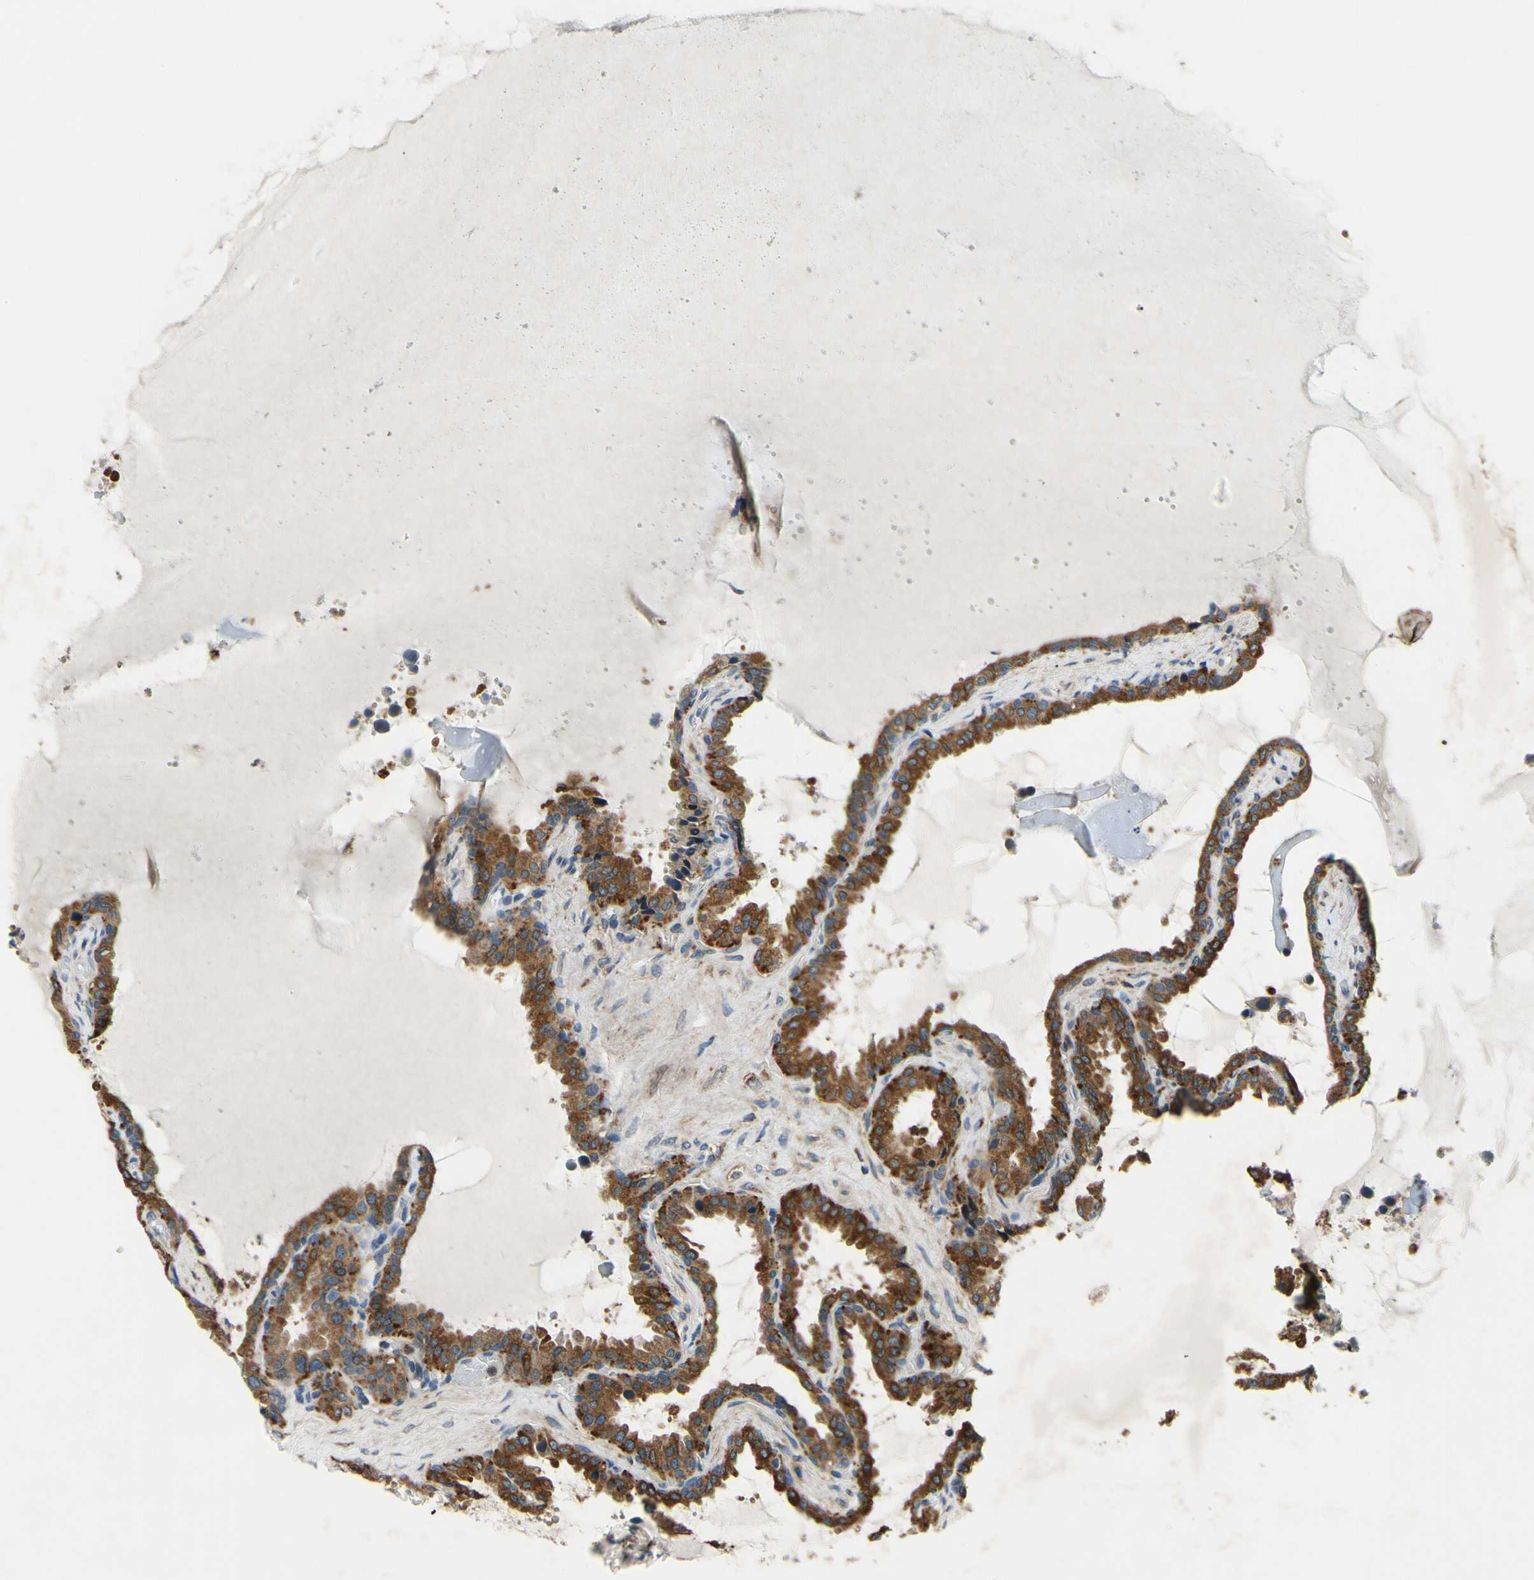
{"staining": {"intensity": "strong", "quantity": ">75%", "location": "cytoplasmic/membranous"}, "tissue": "seminal vesicle", "cell_type": "Glandular cells", "image_type": "normal", "snomed": [{"axis": "morphology", "description": "Normal tissue, NOS"}, {"axis": "topography", "description": "Seminal veicle"}], "caption": "Protein staining displays strong cytoplasmic/membranous staining in about >75% of glandular cells in normal seminal vesicle.", "gene": "PLA2G4A", "patient": {"sex": "male", "age": 46}}